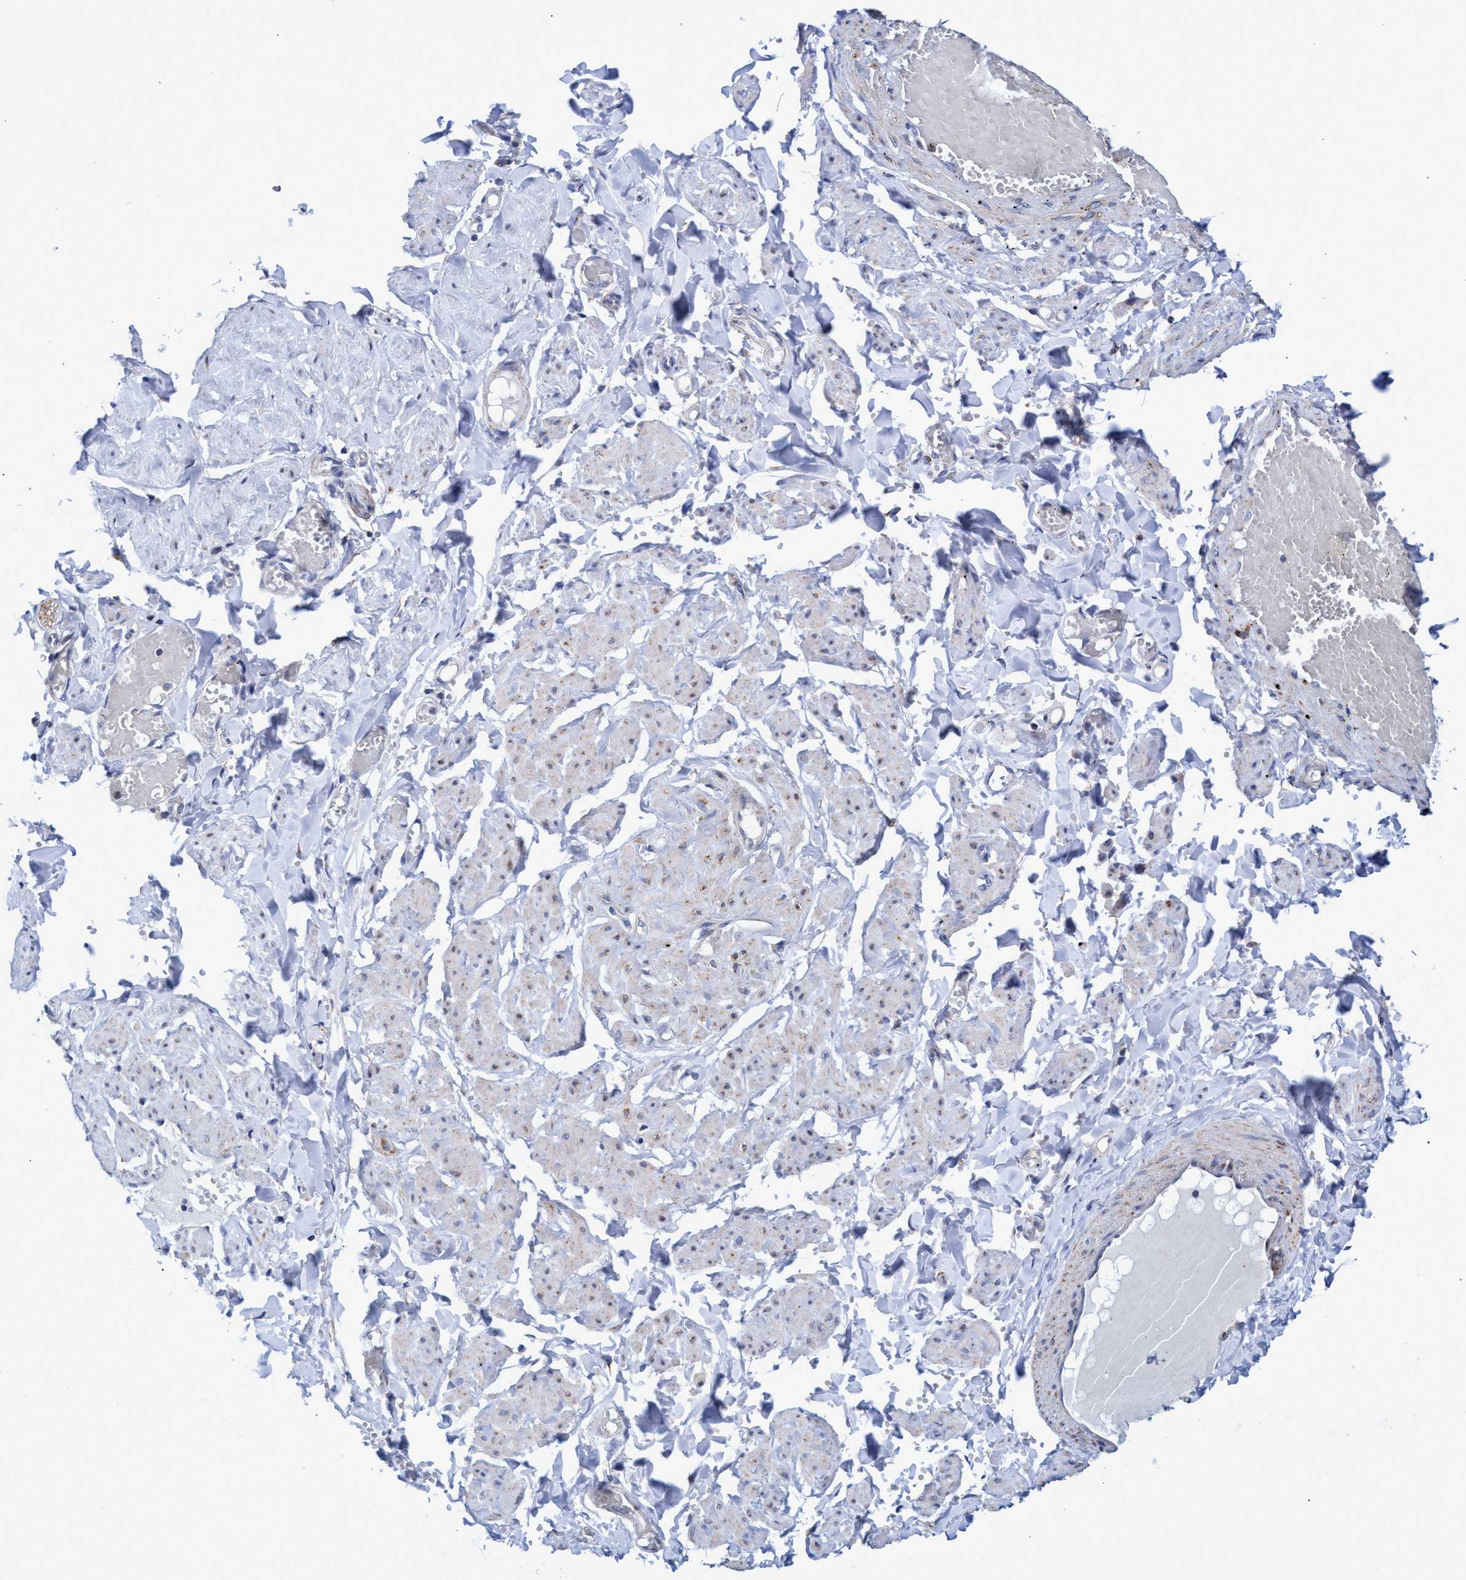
{"staining": {"intensity": "negative", "quantity": "none", "location": "none"}, "tissue": "adipose tissue", "cell_type": "Adipocytes", "image_type": "normal", "snomed": [{"axis": "morphology", "description": "Normal tissue, NOS"}, {"axis": "topography", "description": "Vascular tissue"}, {"axis": "topography", "description": "Fallopian tube"}, {"axis": "topography", "description": "Ovary"}], "caption": "Immunohistochemistry micrograph of unremarkable adipose tissue stained for a protein (brown), which exhibits no positivity in adipocytes. (DAB immunohistochemistry, high magnification).", "gene": "ZNF750", "patient": {"sex": "female", "age": 67}}